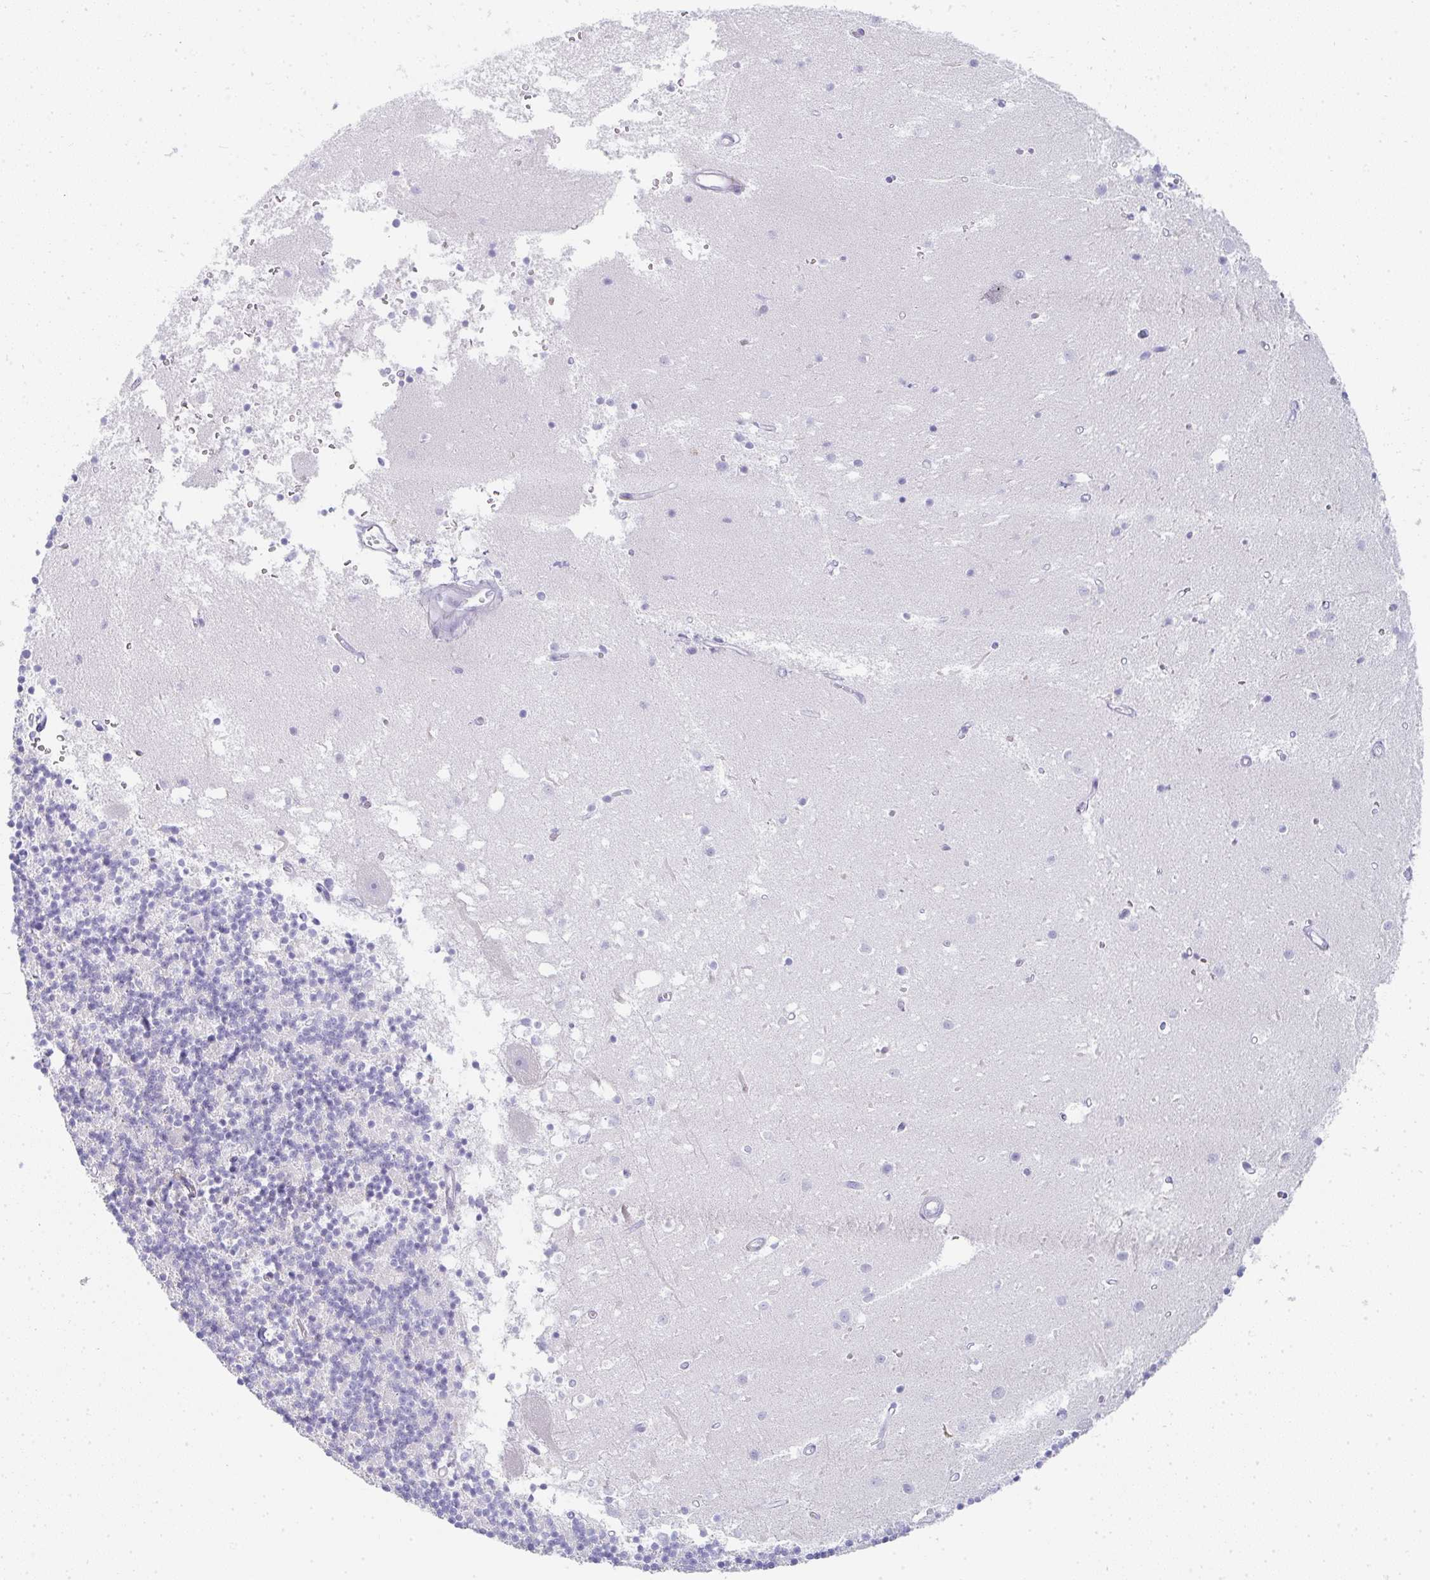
{"staining": {"intensity": "negative", "quantity": "none", "location": "none"}, "tissue": "cerebellum", "cell_type": "Cells in granular layer", "image_type": "normal", "snomed": [{"axis": "morphology", "description": "Normal tissue, NOS"}, {"axis": "topography", "description": "Cerebellum"}], "caption": "Immunohistochemistry image of unremarkable cerebellum: human cerebellum stained with DAB (3,3'-diaminobenzidine) exhibits no significant protein staining in cells in granular layer. (Brightfield microscopy of DAB (3,3'-diaminobenzidine) immunohistochemistry (IHC) at high magnification).", "gene": "PRND", "patient": {"sex": "male", "age": 54}}